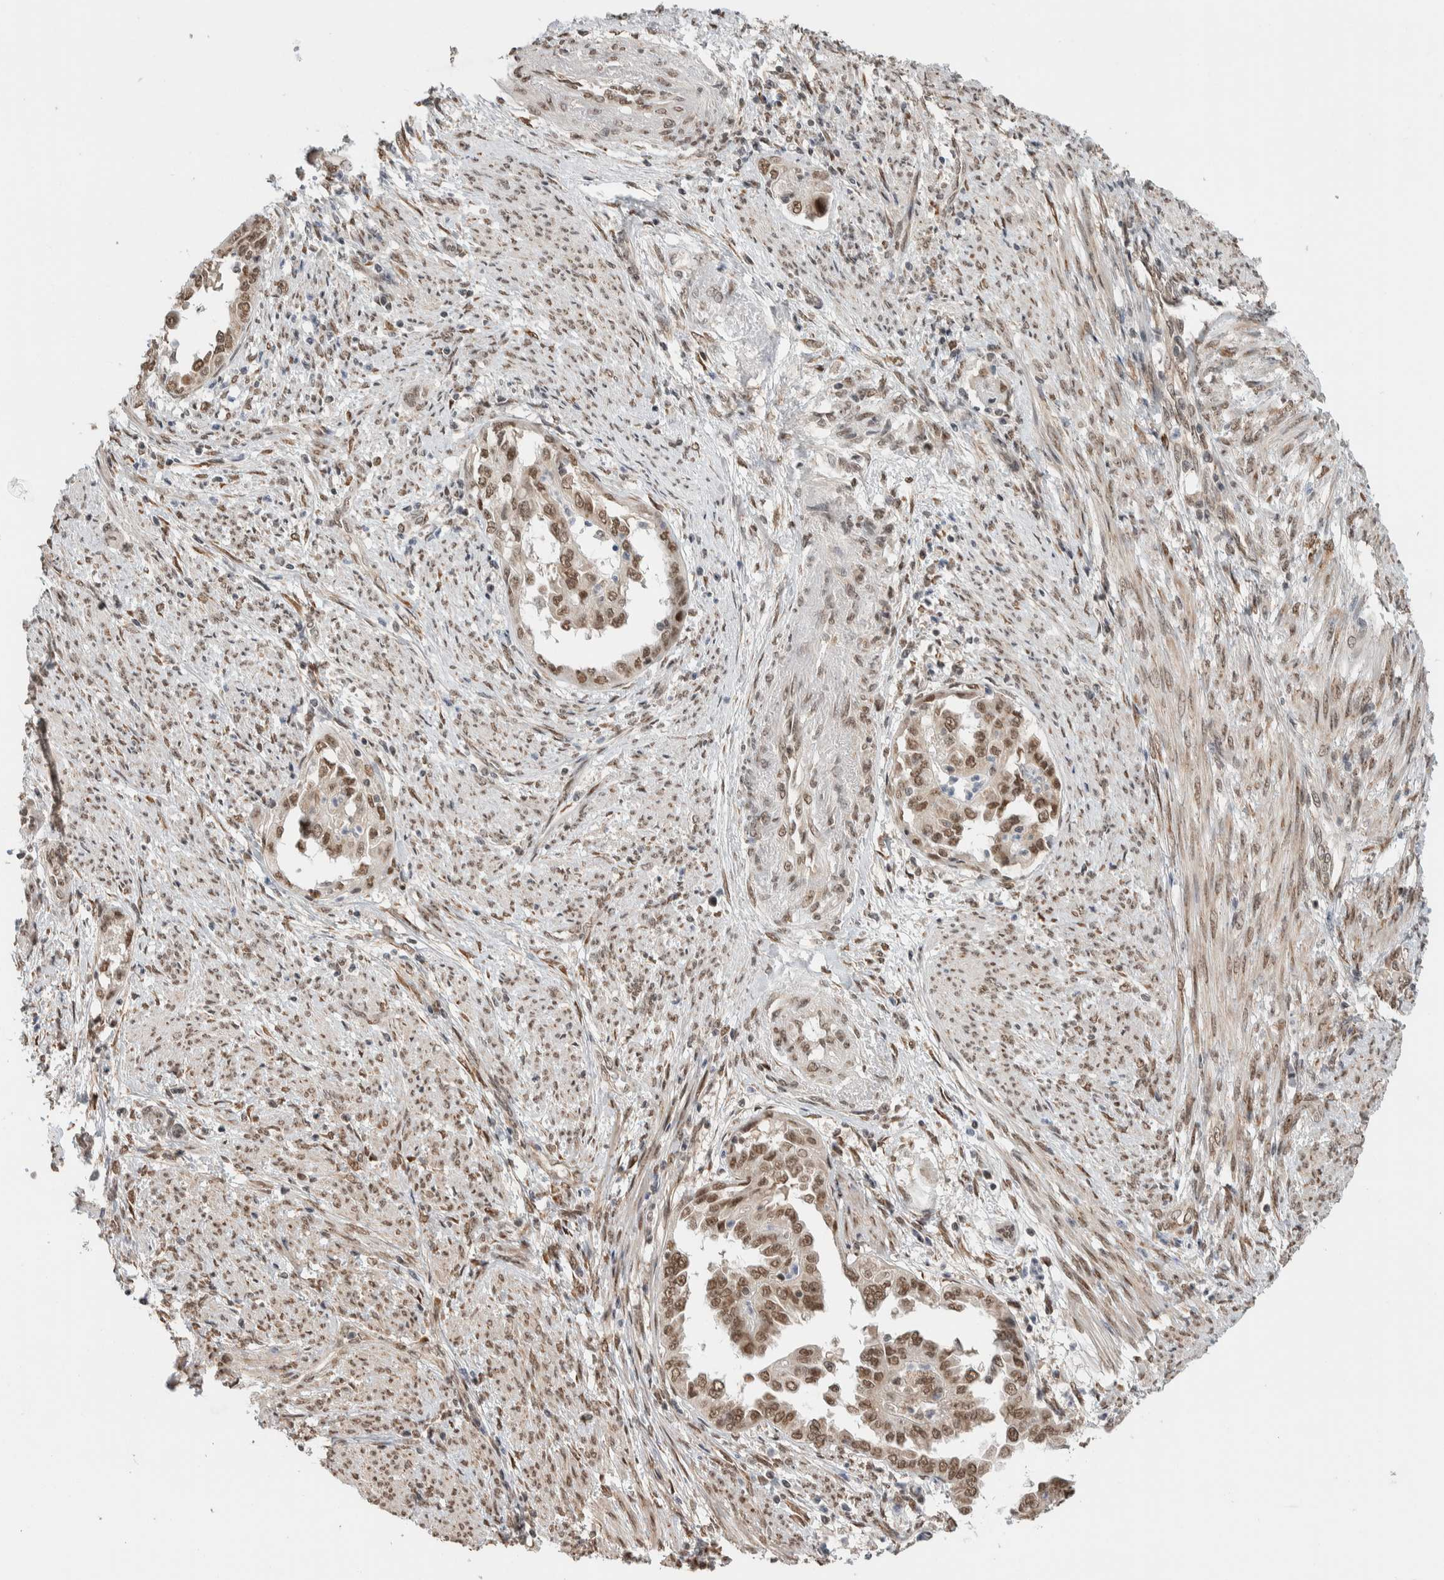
{"staining": {"intensity": "moderate", "quantity": ">75%", "location": "nuclear"}, "tissue": "endometrial cancer", "cell_type": "Tumor cells", "image_type": "cancer", "snomed": [{"axis": "morphology", "description": "Adenocarcinoma, NOS"}, {"axis": "topography", "description": "Endometrium"}], "caption": "Human adenocarcinoma (endometrial) stained with a brown dye exhibits moderate nuclear positive positivity in about >75% of tumor cells.", "gene": "TNRC18", "patient": {"sex": "female", "age": 85}}